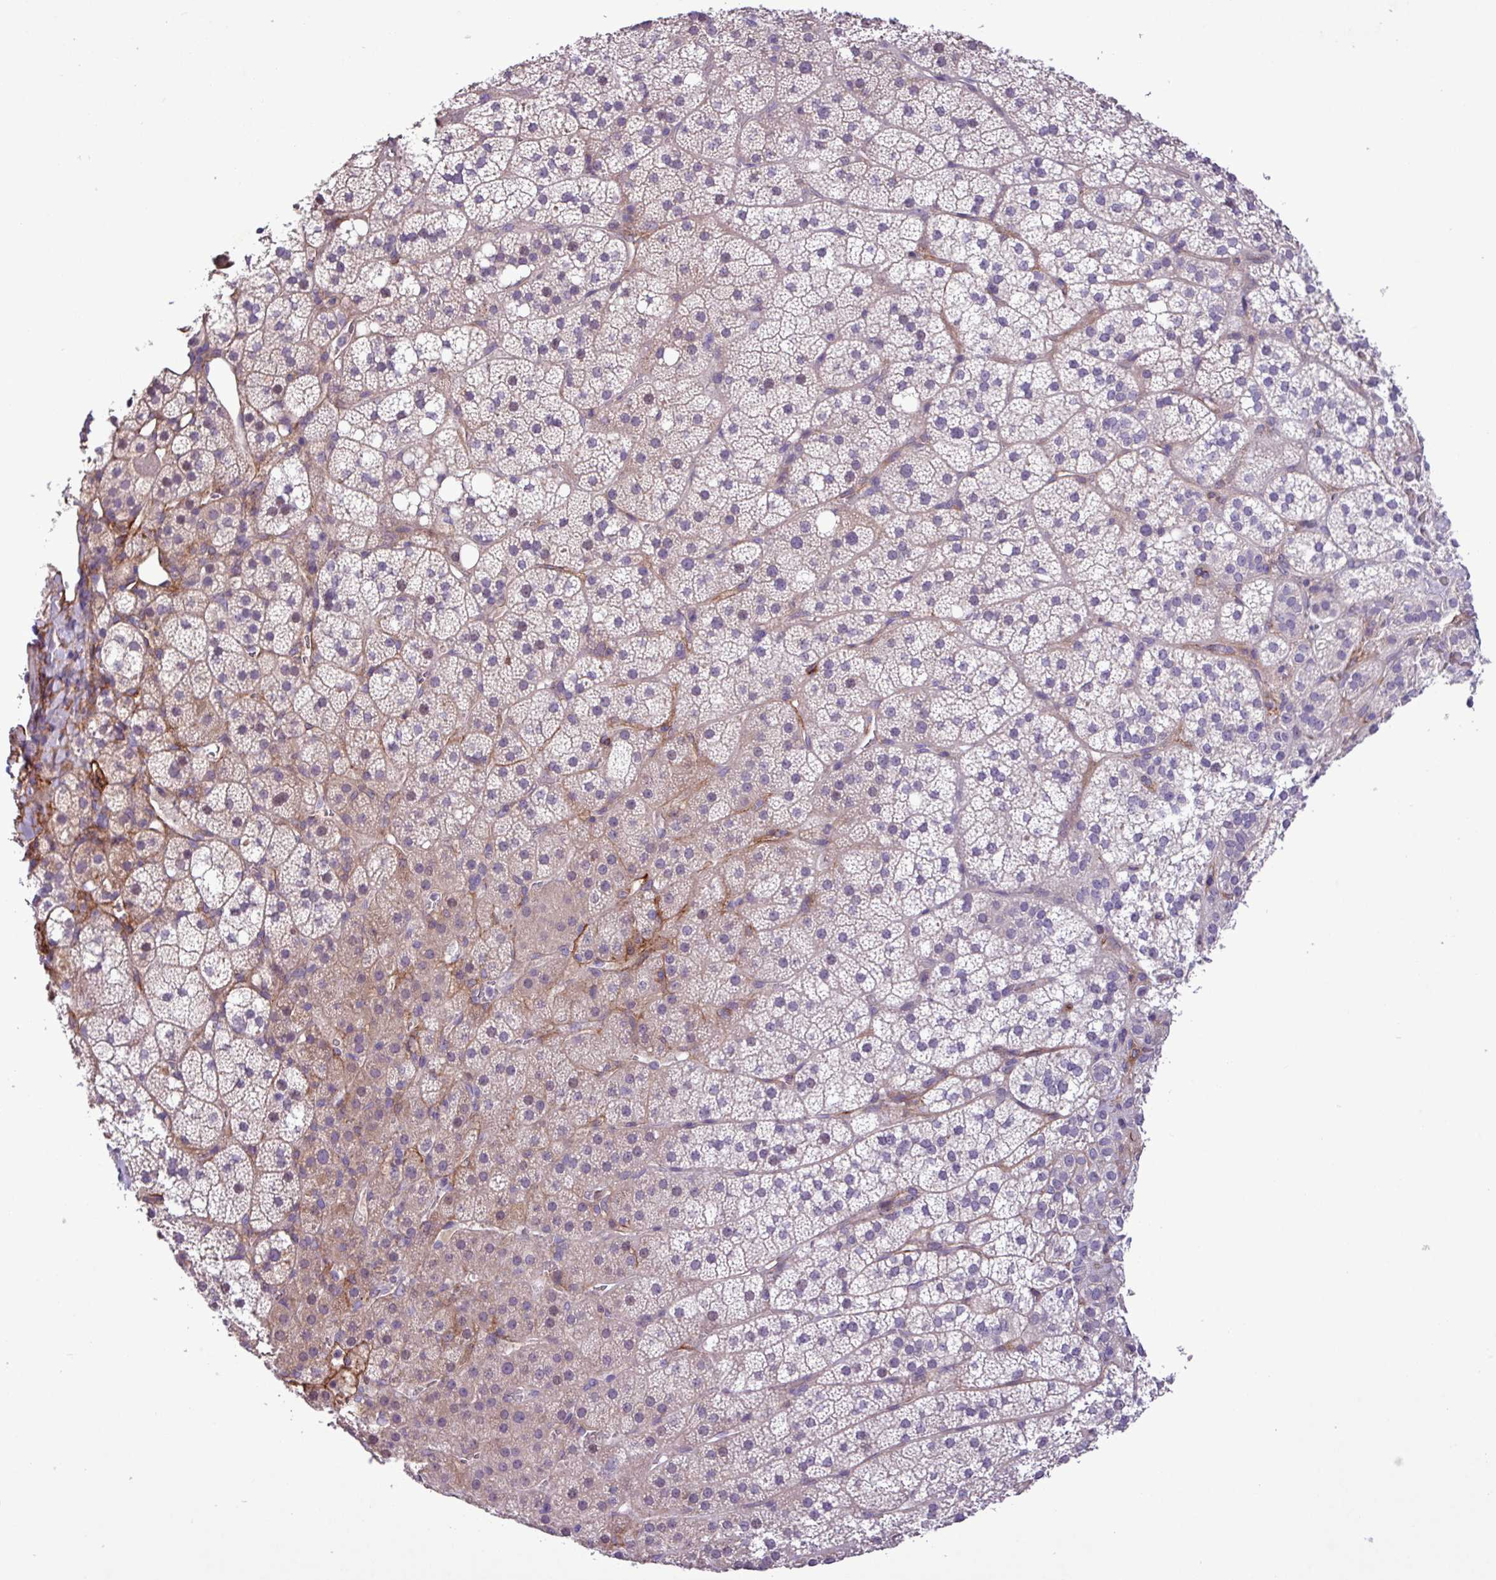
{"staining": {"intensity": "weak", "quantity": "<25%", "location": "cytoplasmic/membranous"}, "tissue": "adrenal gland", "cell_type": "Glandular cells", "image_type": "normal", "snomed": [{"axis": "morphology", "description": "Normal tissue, NOS"}, {"axis": "topography", "description": "Adrenal gland"}], "caption": "This is an immunohistochemistry photomicrograph of unremarkable human adrenal gland. There is no expression in glandular cells.", "gene": "CD248", "patient": {"sex": "male", "age": 53}}